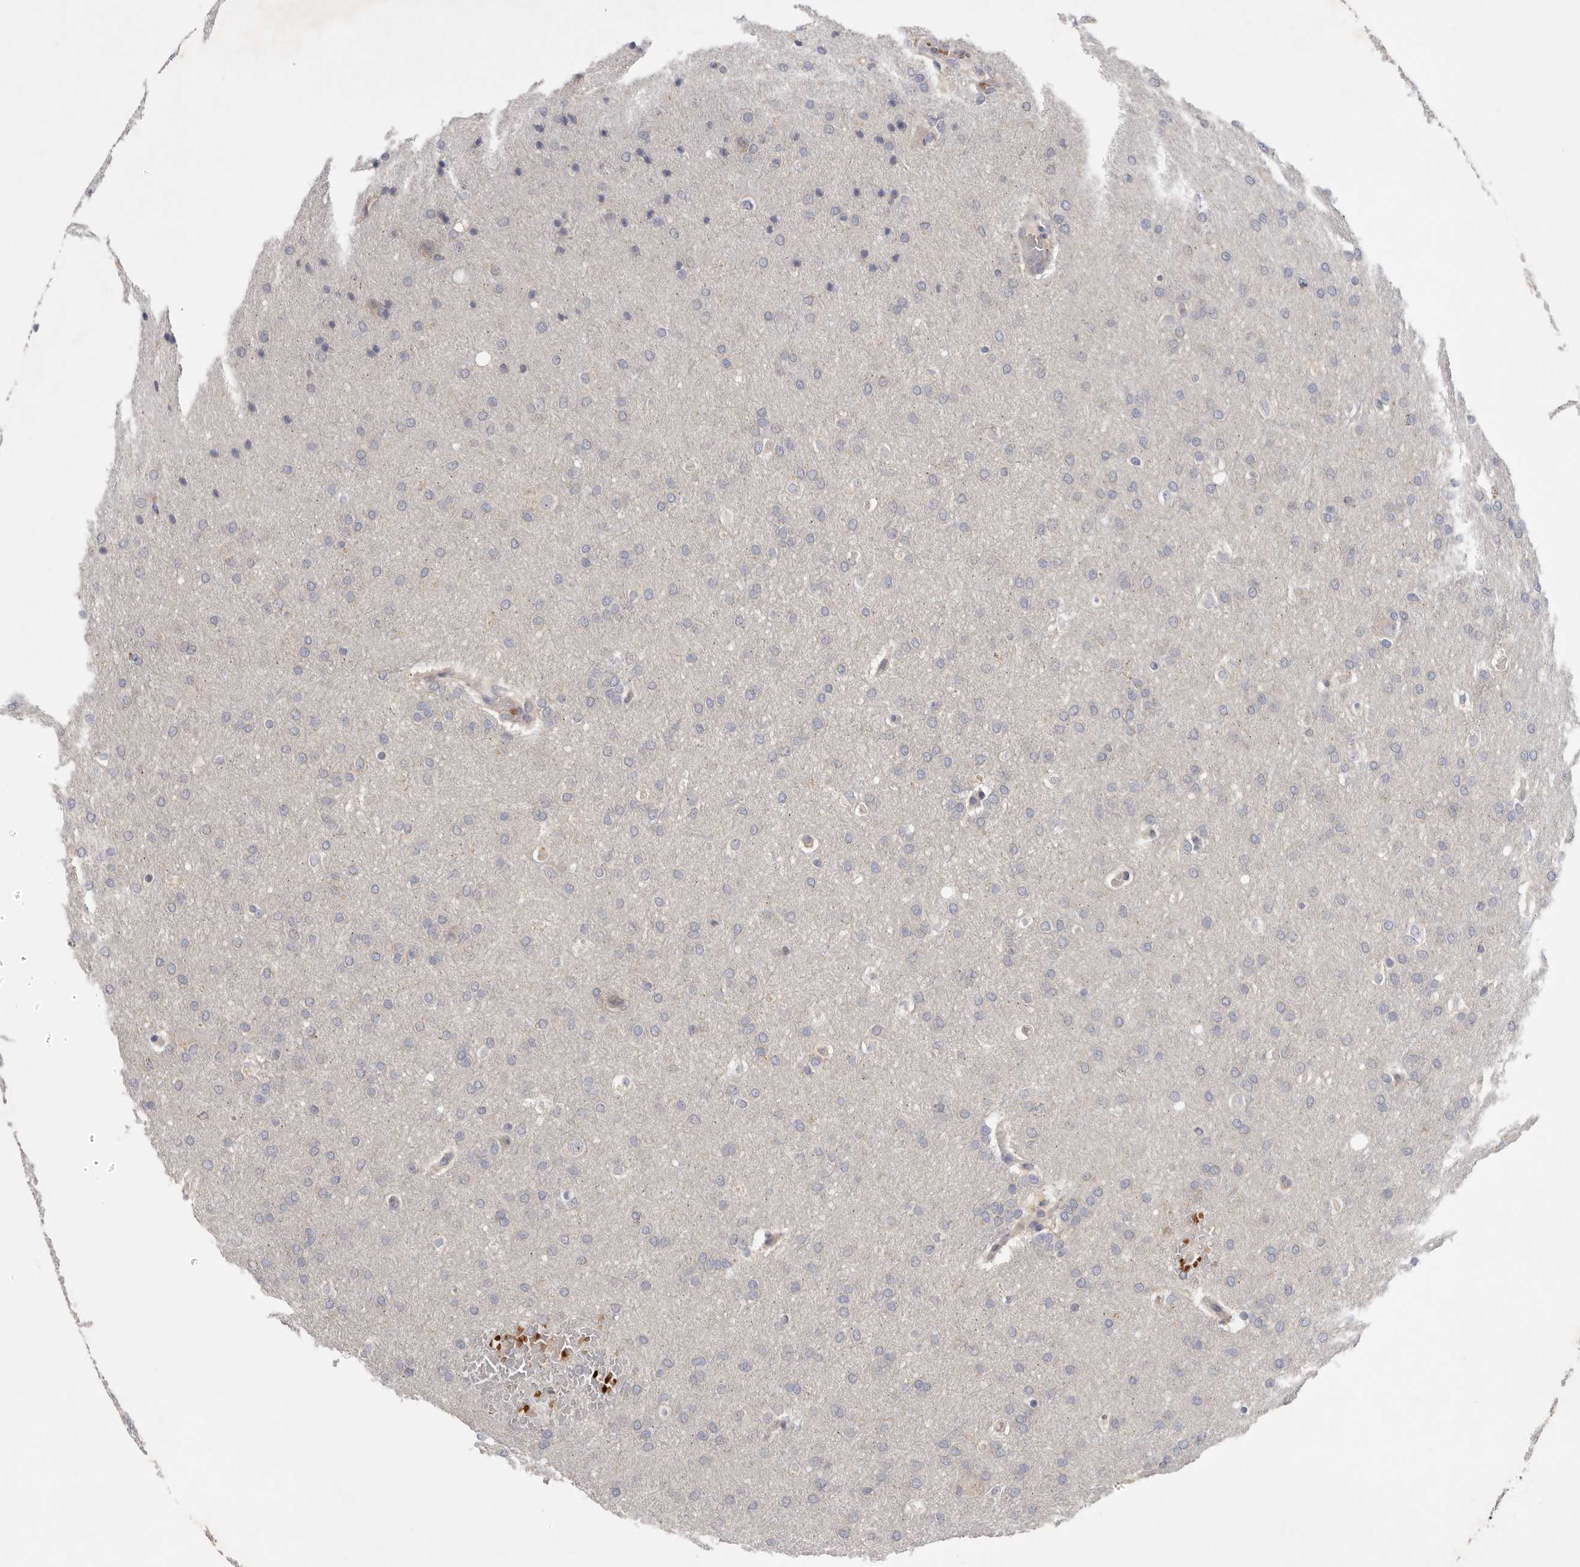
{"staining": {"intensity": "negative", "quantity": "none", "location": "none"}, "tissue": "glioma", "cell_type": "Tumor cells", "image_type": "cancer", "snomed": [{"axis": "morphology", "description": "Glioma, malignant, Low grade"}, {"axis": "topography", "description": "Brain"}], "caption": "This is a histopathology image of immunohistochemistry (IHC) staining of glioma, which shows no staining in tumor cells.", "gene": "CFAP298", "patient": {"sex": "female", "age": 37}}